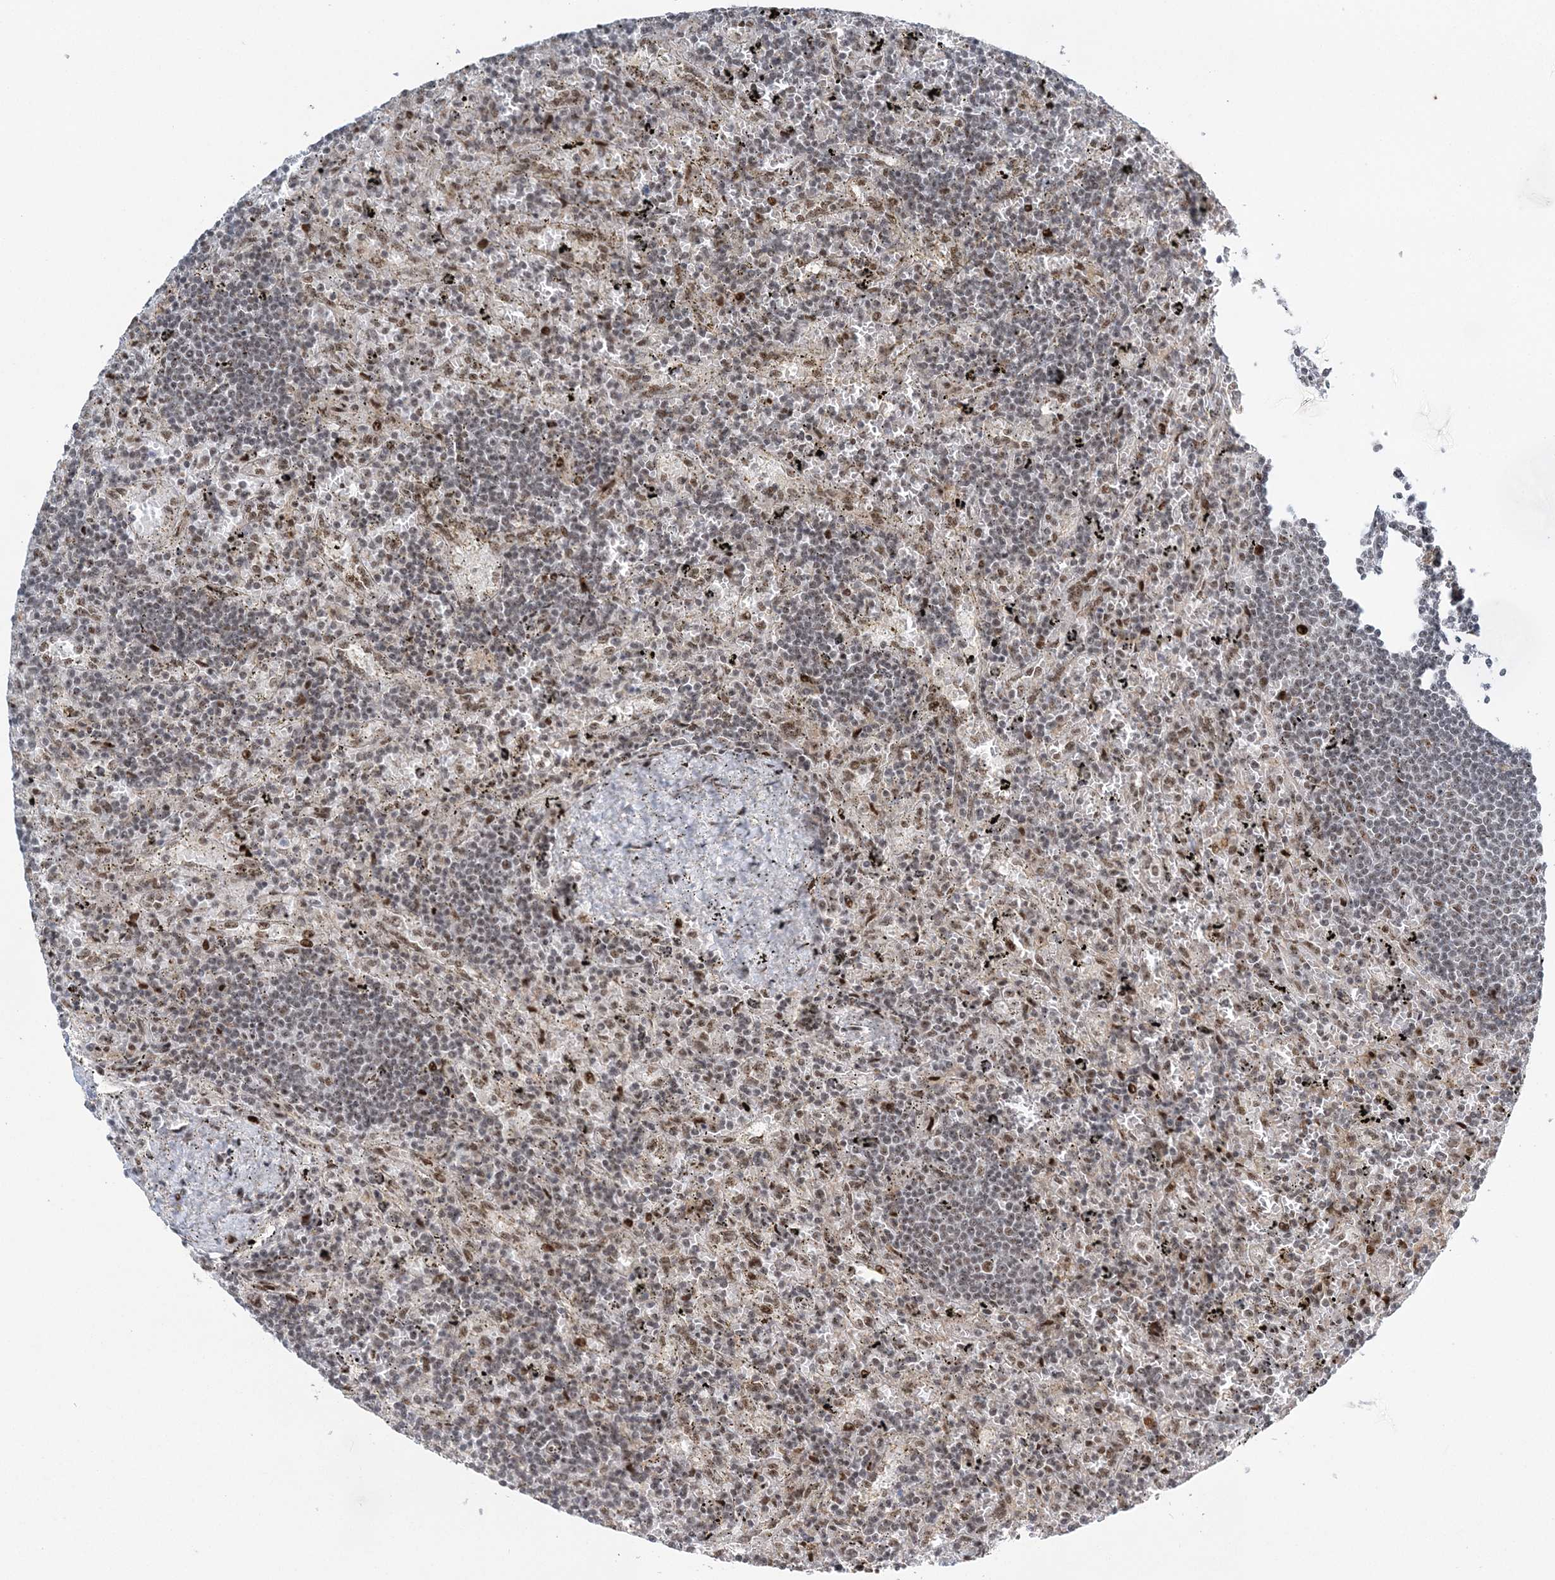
{"staining": {"intensity": "weak", "quantity": "25%-75%", "location": "nuclear"}, "tissue": "lymphoma", "cell_type": "Tumor cells", "image_type": "cancer", "snomed": [{"axis": "morphology", "description": "Malignant lymphoma, non-Hodgkin's type, Low grade"}, {"axis": "topography", "description": "Spleen"}], "caption": "Malignant lymphoma, non-Hodgkin's type (low-grade) stained for a protein reveals weak nuclear positivity in tumor cells. Ihc stains the protein in brown and the nuclei are stained blue.", "gene": "CWC22", "patient": {"sex": "male", "age": 76}}